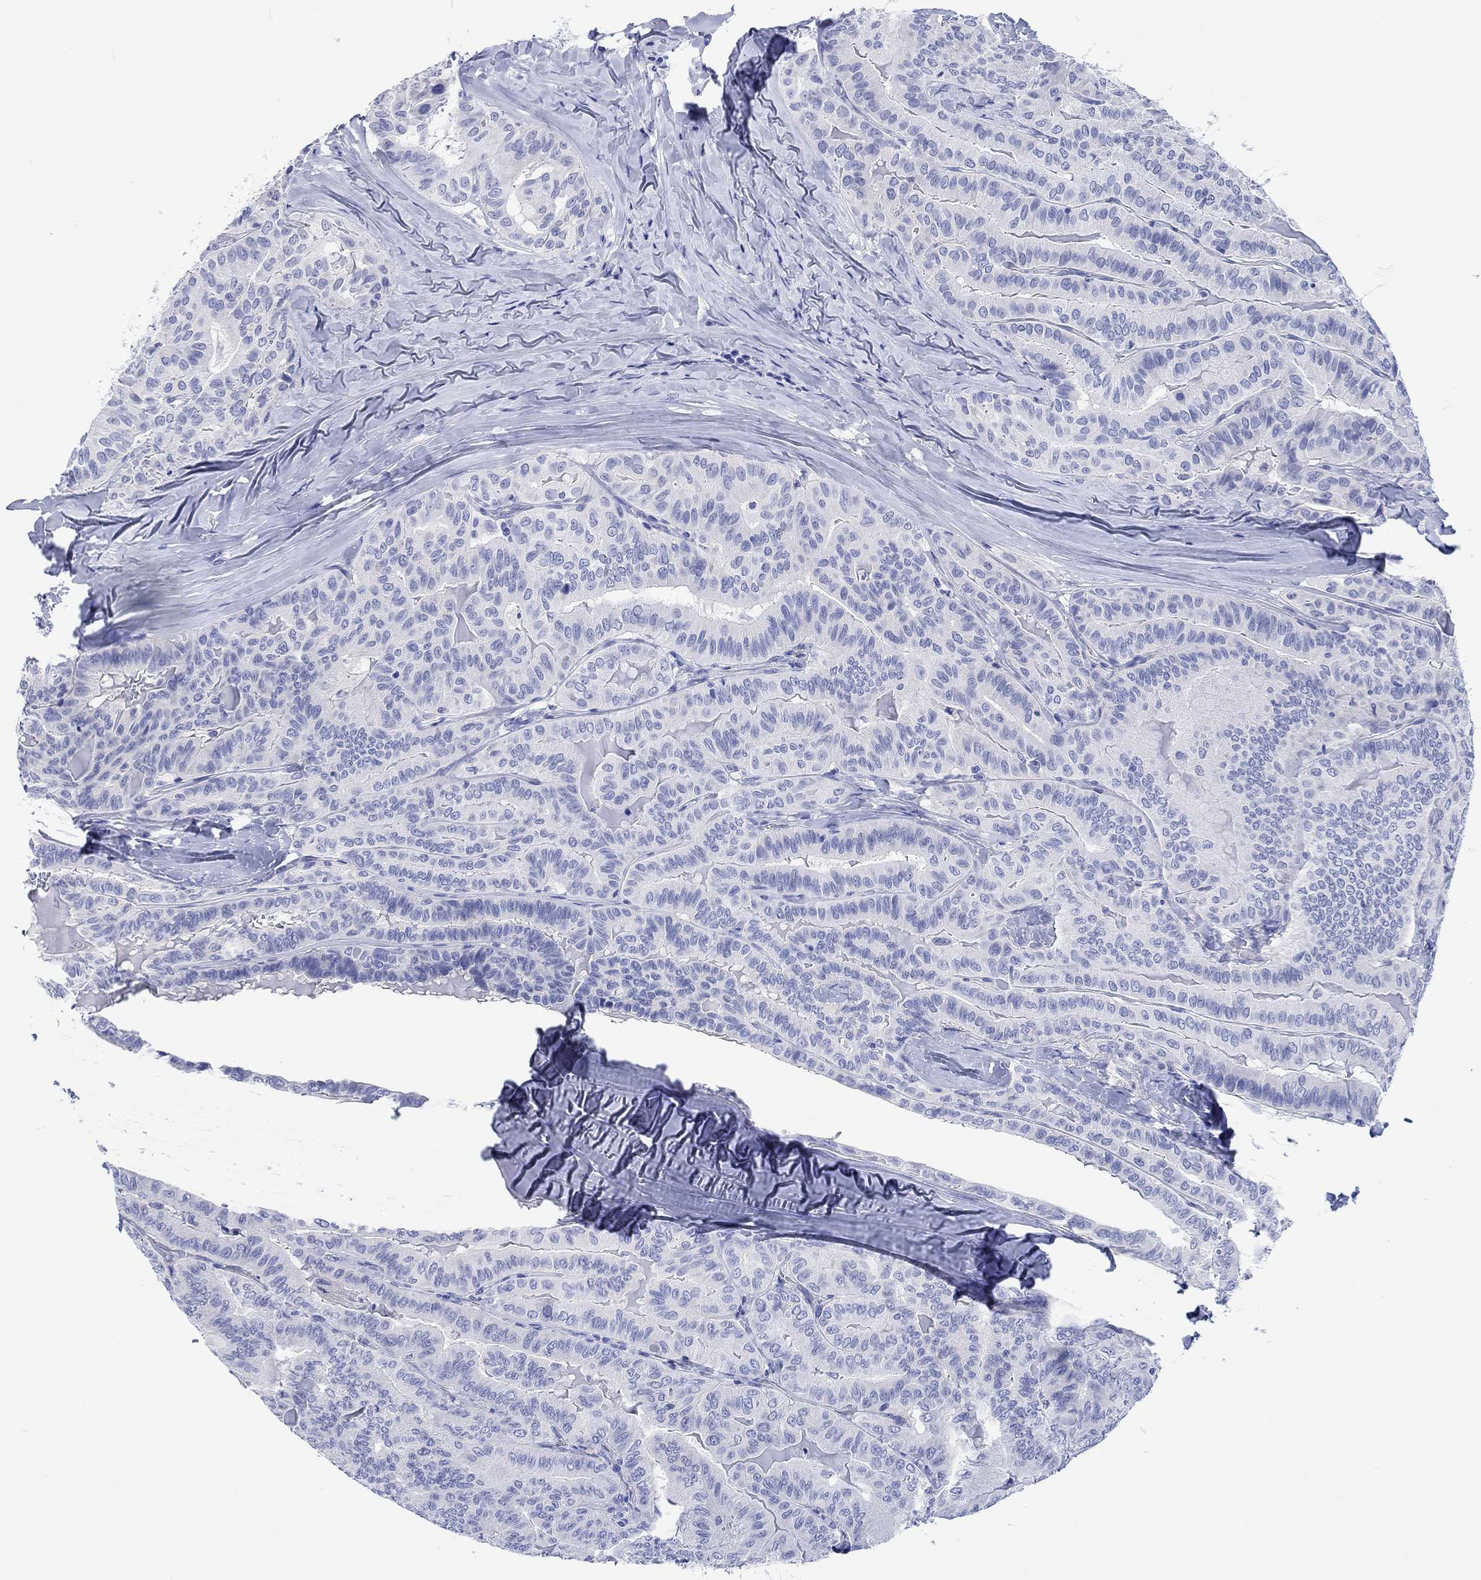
{"staining": {"intensity": "negative", "quantity": "none", "location": "none"}, "tissue": "thyroid cancer", "cell_type": "Tumor cells", "image_type": "cancer", "snomed": [{"axis": "morphology", "description": "Papillary adenocarcinoma, NOS"}, {"axis": "topography", "description": "Thyroid gland"}], "caption": "Image shows no significant protein positivity in tumor cells of papillary adenocarcinoma (thyroid).", "gene": "CACNG3", "patient": {"sex": "female", "age": 68}}